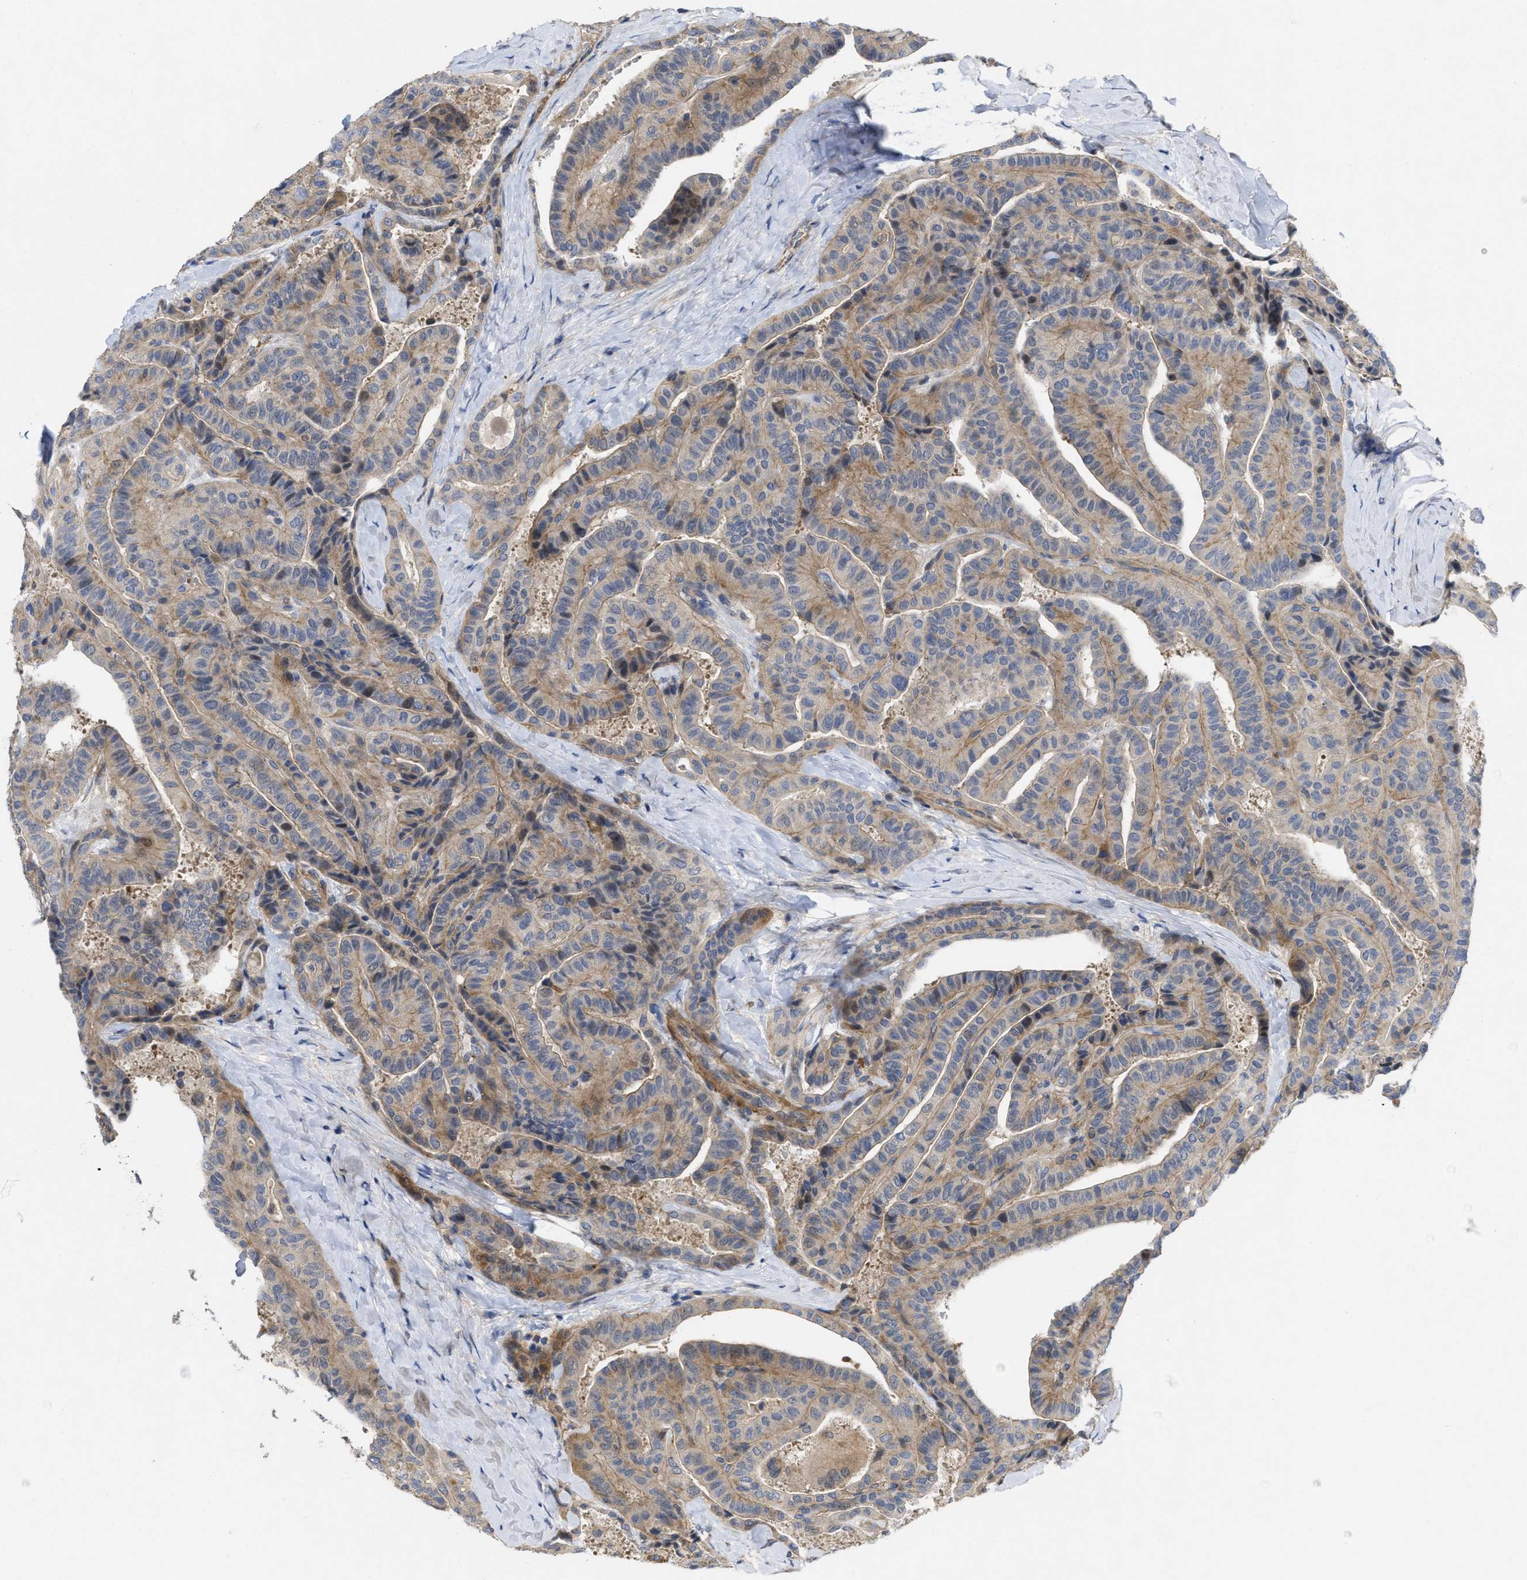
{"staining": {"intensity": "weak", "quantity": "25%-75%", "location": "cytoplasmic/membranous"}, "tissue": "thyroid cancer", "cell_type": "Tumor cells", "image_type": "cancer", "snomed": [{"axis": "morphology", "description": "Papillary adenocarcinoma, NOS"}, {"axis": "topography", "description": "Thyroid gland"}], "caption": "The histopathology image shows a brown stain indicating the presence of a protein in the cytoplasmic/membranous of tumor cells in thyroid papillary adenocarcinoma.", "gene": "ARHGEF26", "patient": {"sex": "male", "age": 77}}